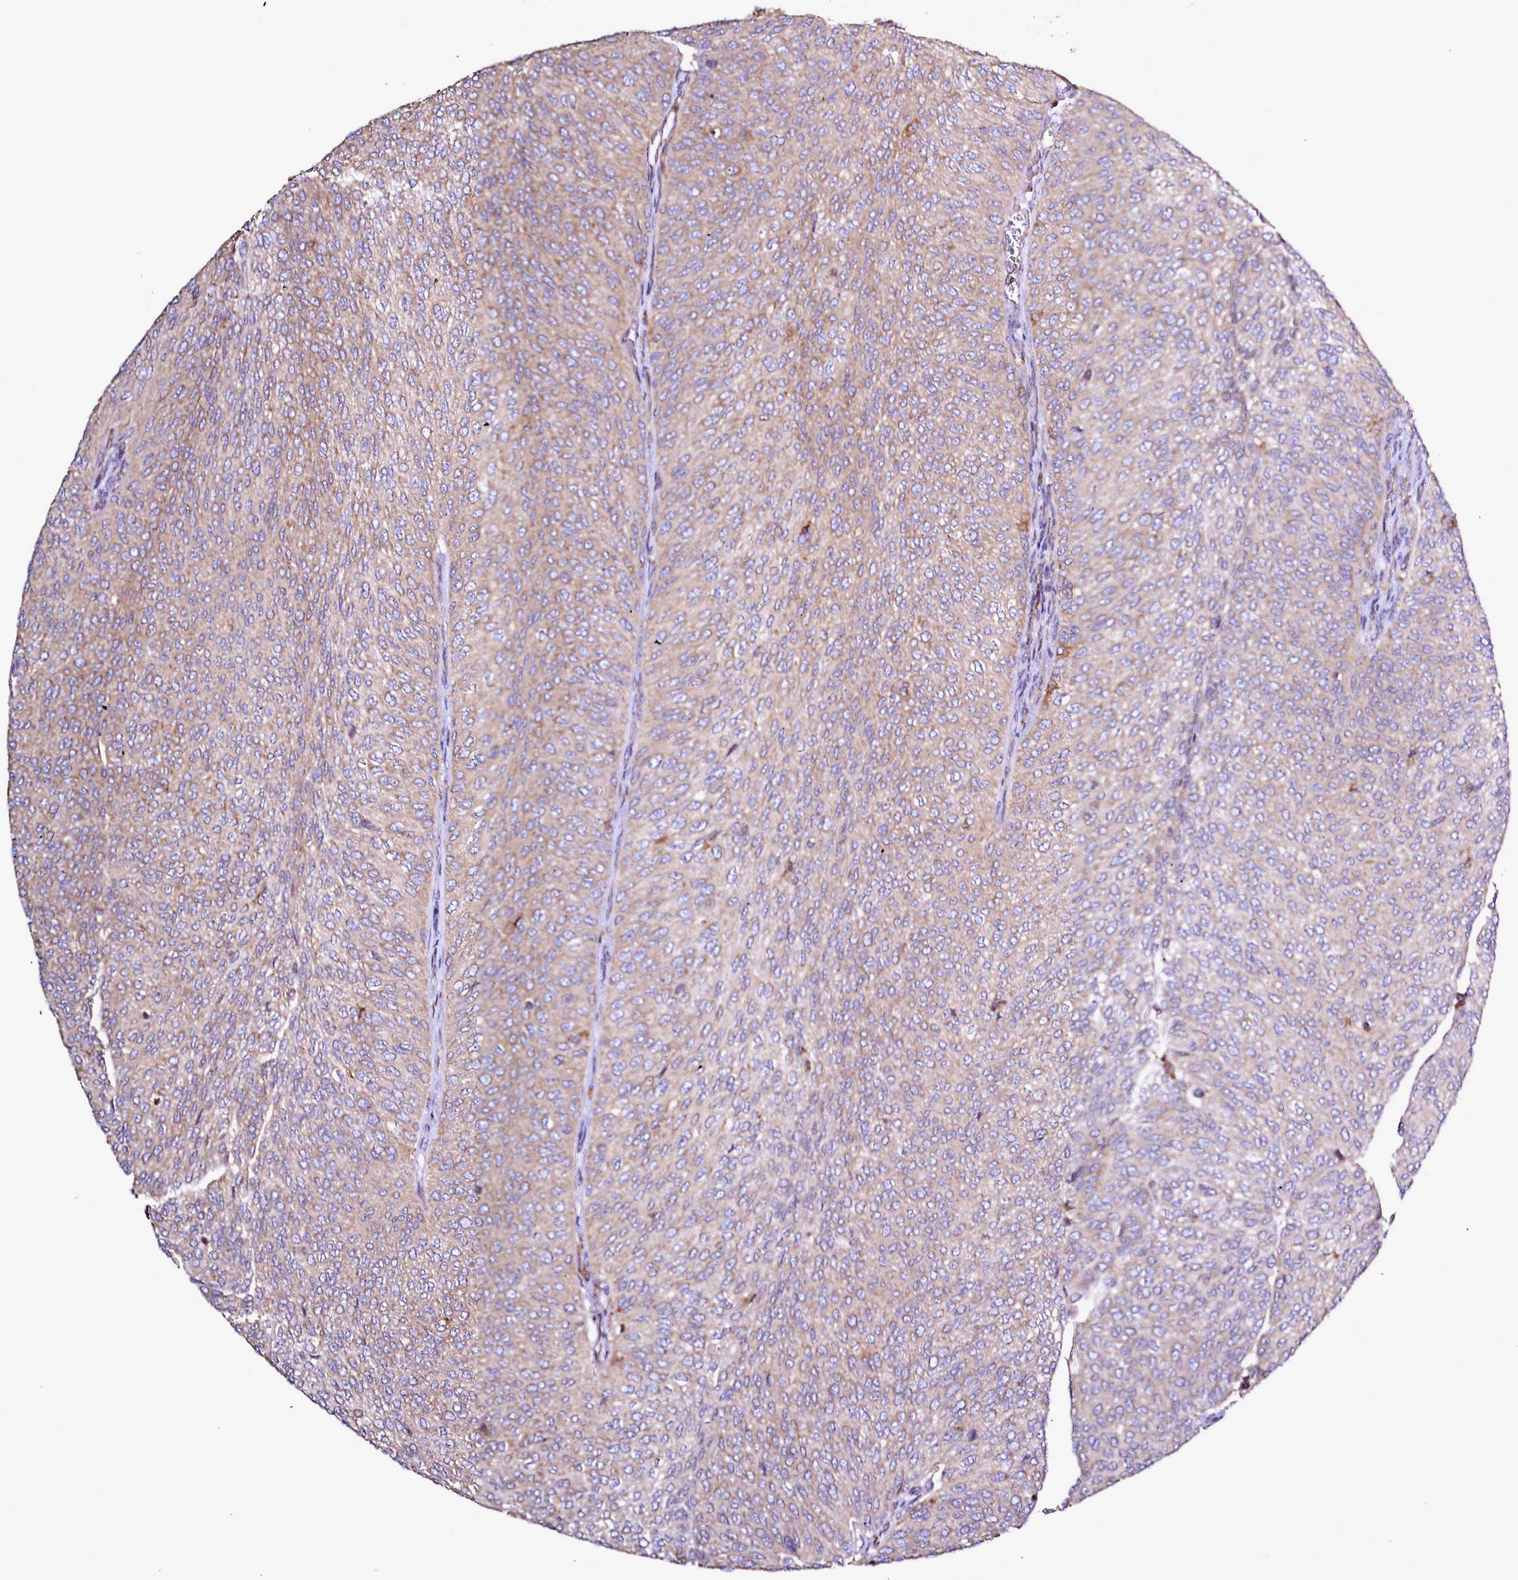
{"staining": {"intensity": "weak", "quantity": "25%-75%", "location": "cytoplasmic/membranous"}, "tissue": "urothelial cancer", "cell_type": "Tumor cells", "image_type": "cancer", "snomed": [{"axis": "morphology", "description": "Urothelial carcinoma, High grade"}, {"axis": "topography", "description": "Urinary bladder"}], "caption": "Immunohistochemistry (IHC) of urothelial cancer exhibits low levels of weak cytoplasmic/membranous staining in approximately 25%-75% of tumor cells. (DAB (3,3'-diaminobenzidine) IHC, brown staining for protein, blue staining for nuclei).", "gene": "NCKAP1L", "patient": {"sex": "female", "age": 79}}